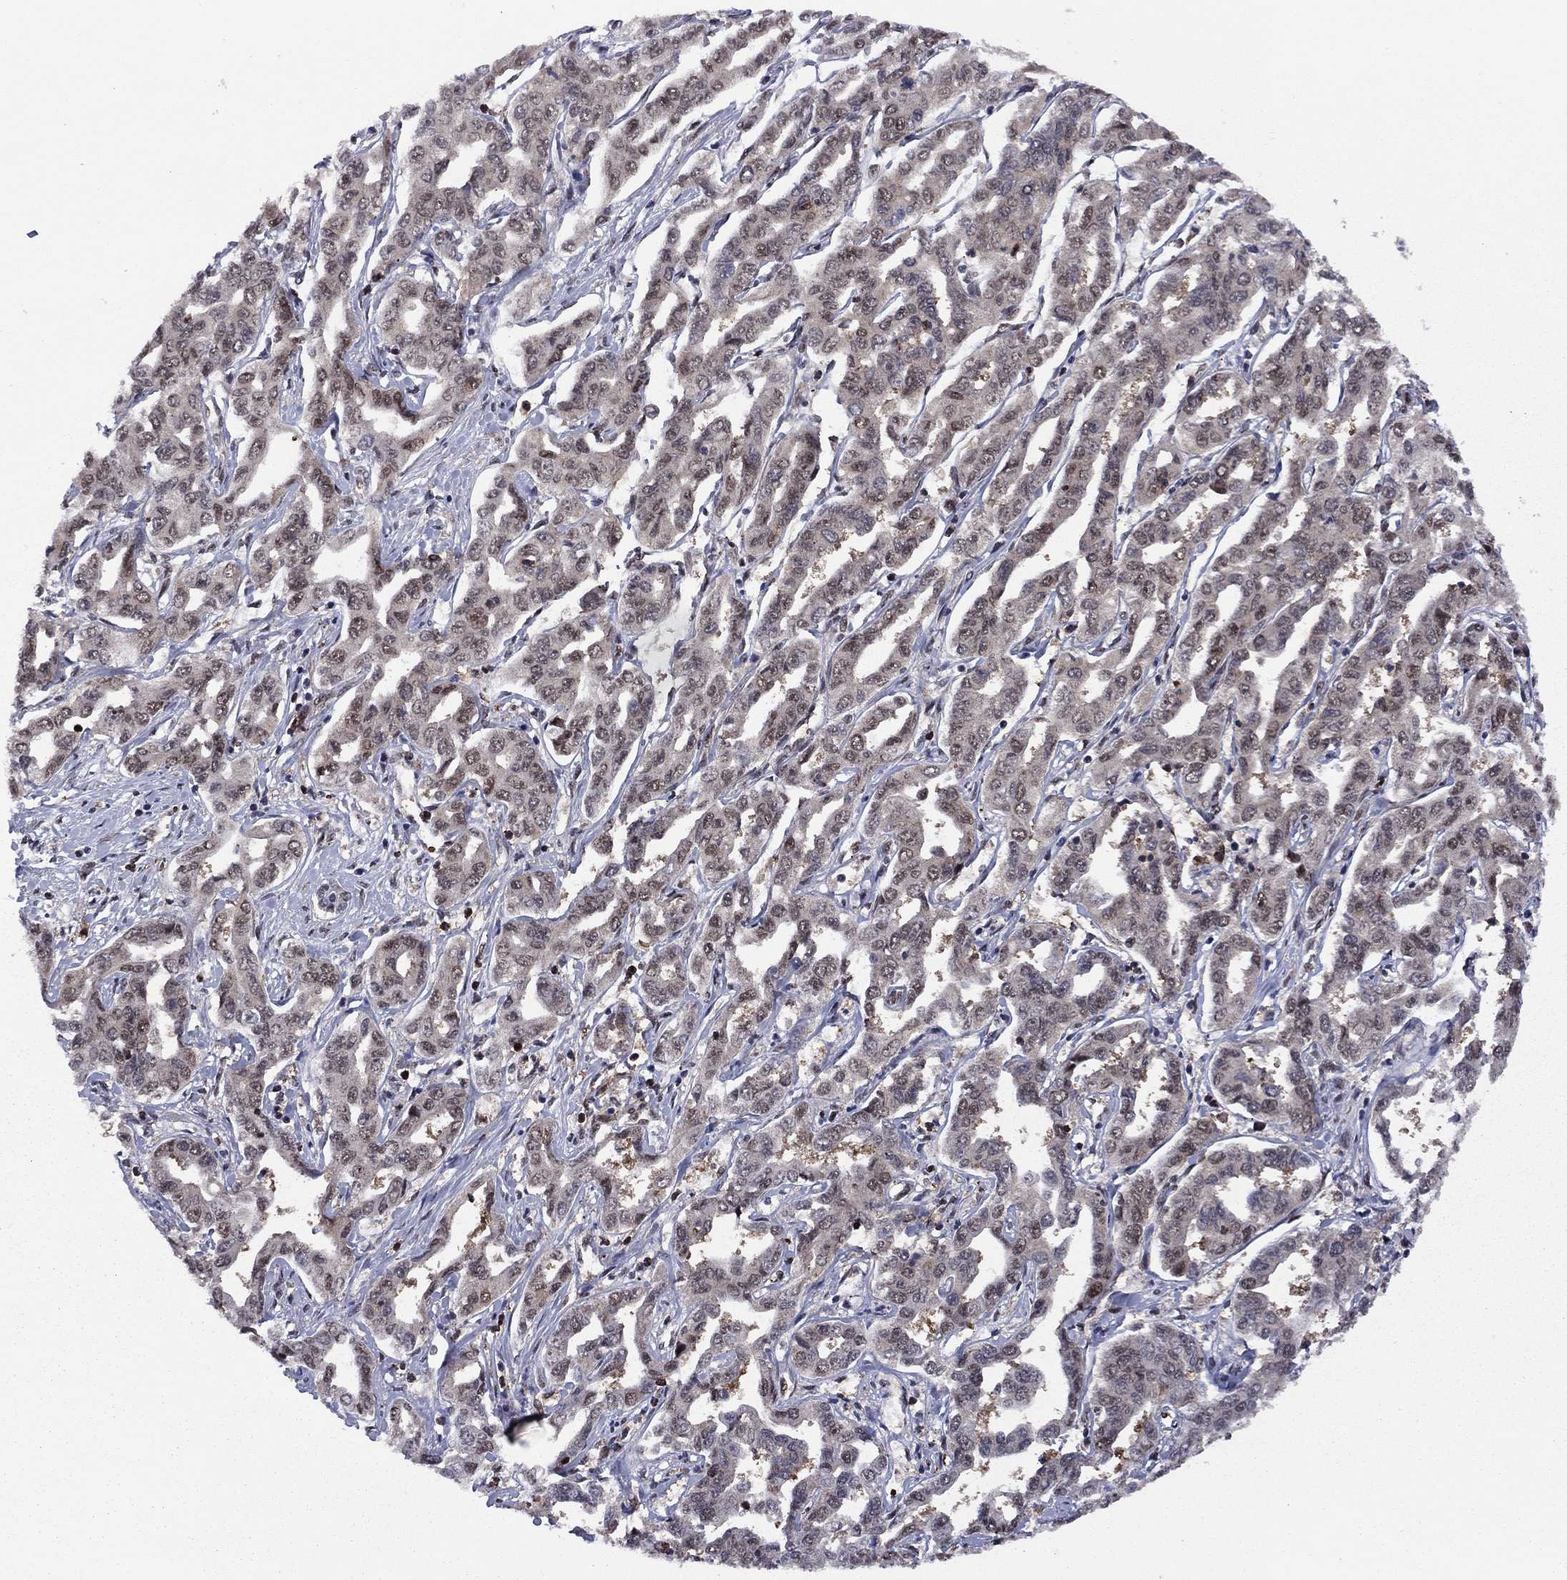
{"staining": {"intensity": "negative", "quantity": "none", "location": "none"}, "tissue": "liver cancer", "cell_type": "Tumor cells", "image_type": "cancer", "snomed": [{"axis": "morphology", "description": "Cholangiocarcinoma"}, {"axis": "topography", "description": "Liver"}], "caption": "An IHC micrograph of cholangiocarcinoma (liver) is shown. There is no staining in tumor cells of cholangiocarcinoma (liver).", "gene": "PSMD2", "patient": {"sex": "male", "age": 59}}